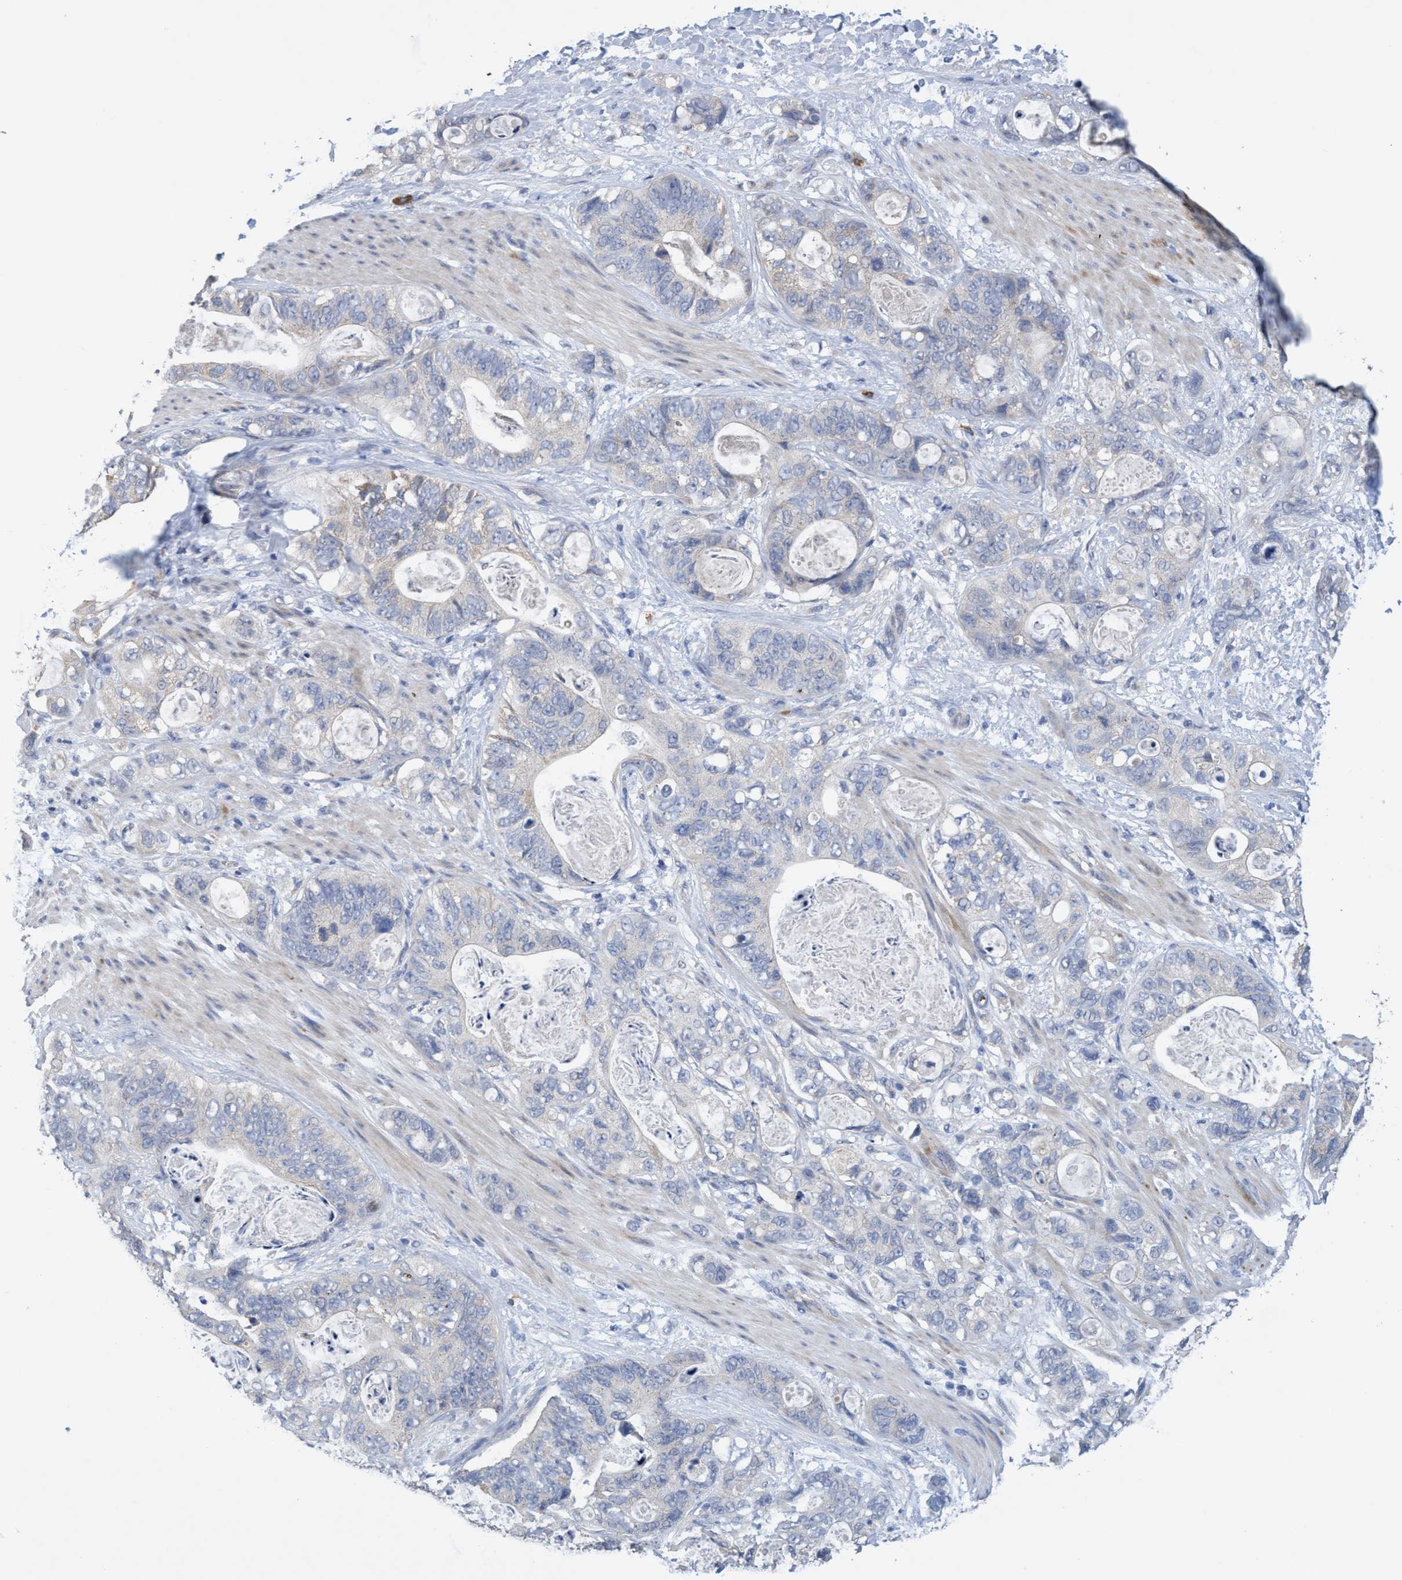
{"staining": {"intensity": "negative", "quantity": "none", "location": "none"}, "tissue": "stomach cancer", "cell_type": "Tumor cells", "image_type": "cancer", "snomed": [{"axis": "morphology", "description": "Normal tissue, NOS"}, {"axis": "morphology", "description": "Adenocarcinoma, NOS"}, {"axis": "topography", "description": "Stomach"}], "caption": "IHC micrograph of human stomach cancer stained for a protein (brown), which displays no expression in tumor cells. Nuclei are stained in blue.", "gene": "SEMA4D", "patient": {"sex": "female", "age": 89}}